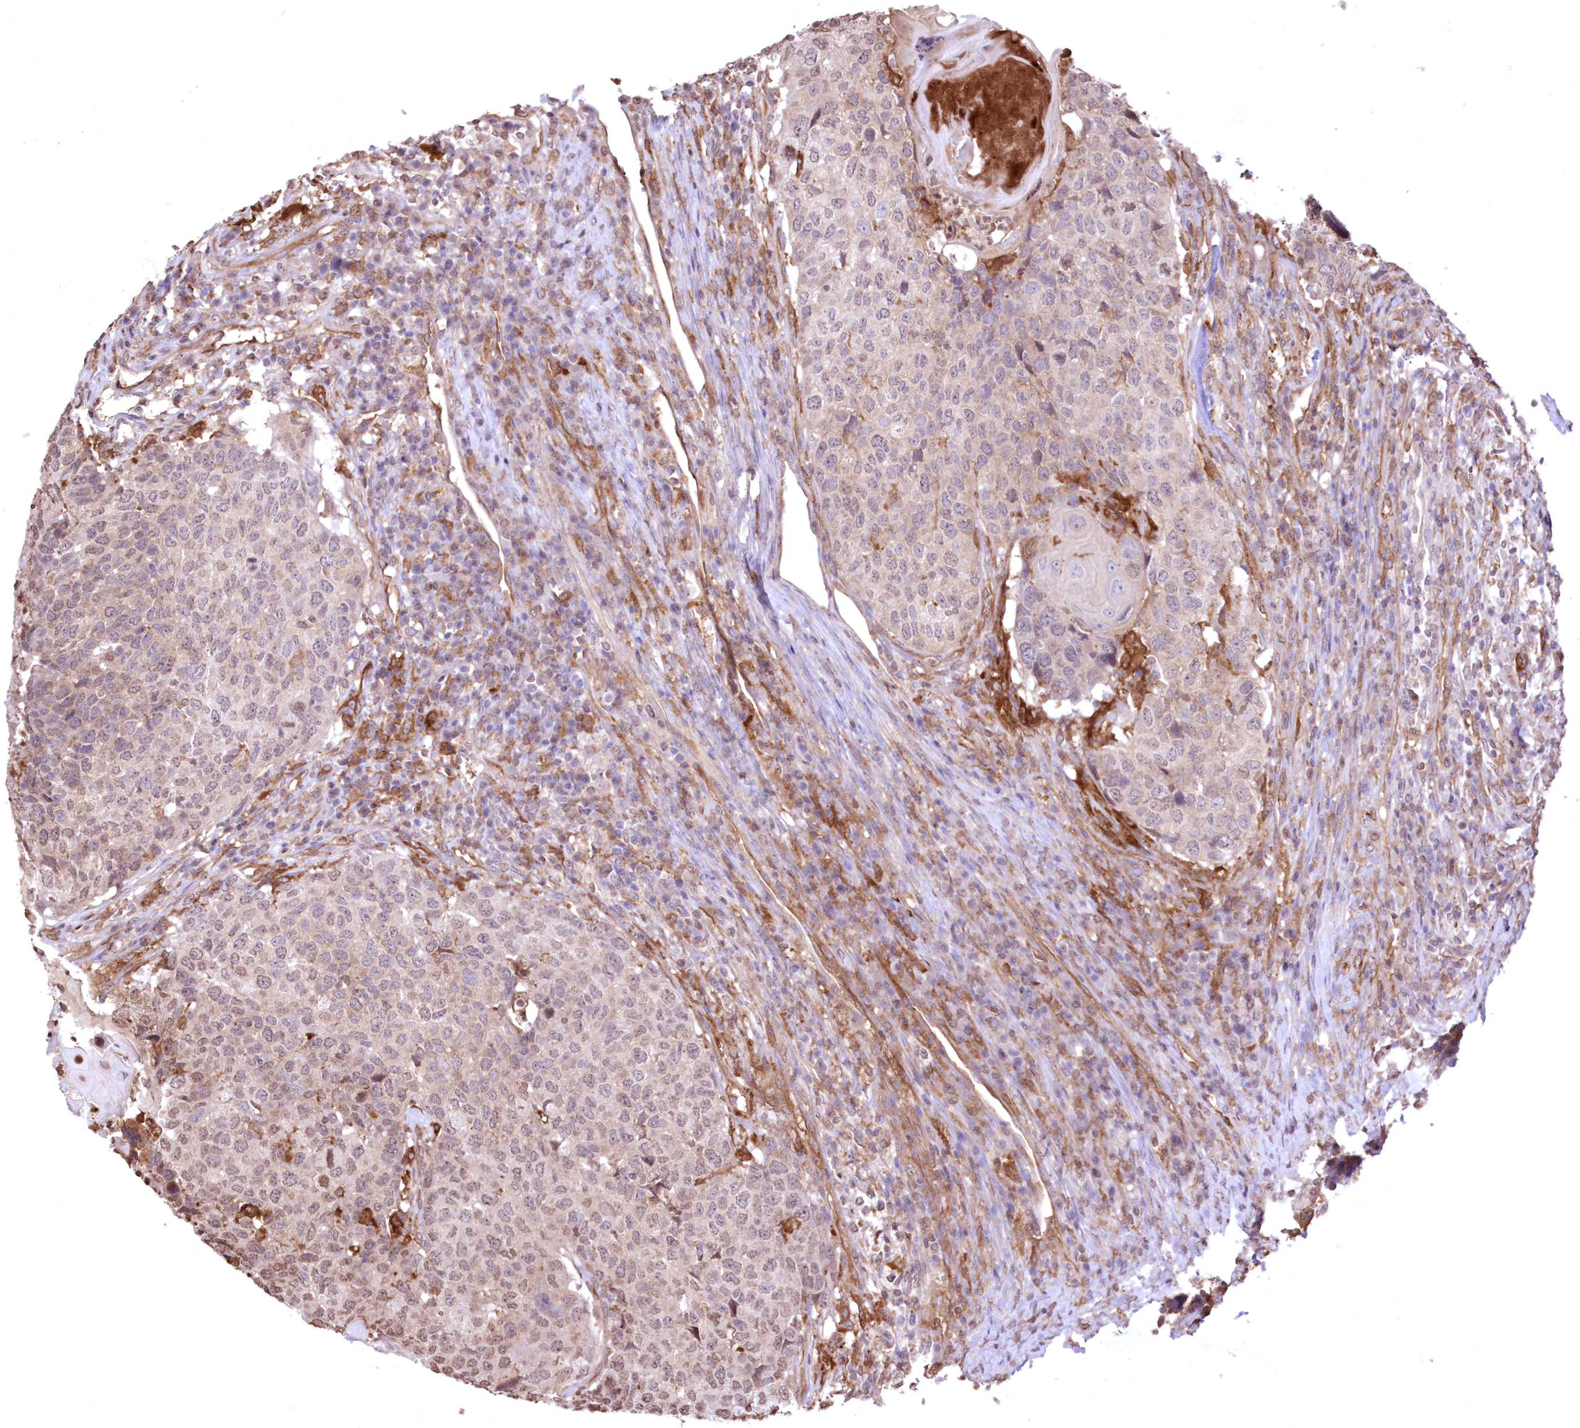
{"staining": {"intensity": "weak", "quantity": "25%-75%", "location": "nuclear"}, "tissue": "head and neck cancer", "cell_type": "Tumor cells", "image_type": "cancer", "snomed": [{"axis": "morphology", "description": "Squamous cell carcinoma, NOS"}, {"axis": "topography", "description": "Head-Neck"}], "caption": "DAB (3,3'-diaminobenzidine) immunohistochemical staining of head and neck squamous cell carcinoma shows weak nuclear protein expression in about 25%-75% of tumor cells. The staining is performed using DAB brown chromogen to label protein expression. The nuclei are counter-stained blue using hematoxylin.", "gene": "FCHO2", "patient": {"sex": "male", "age": 66}}